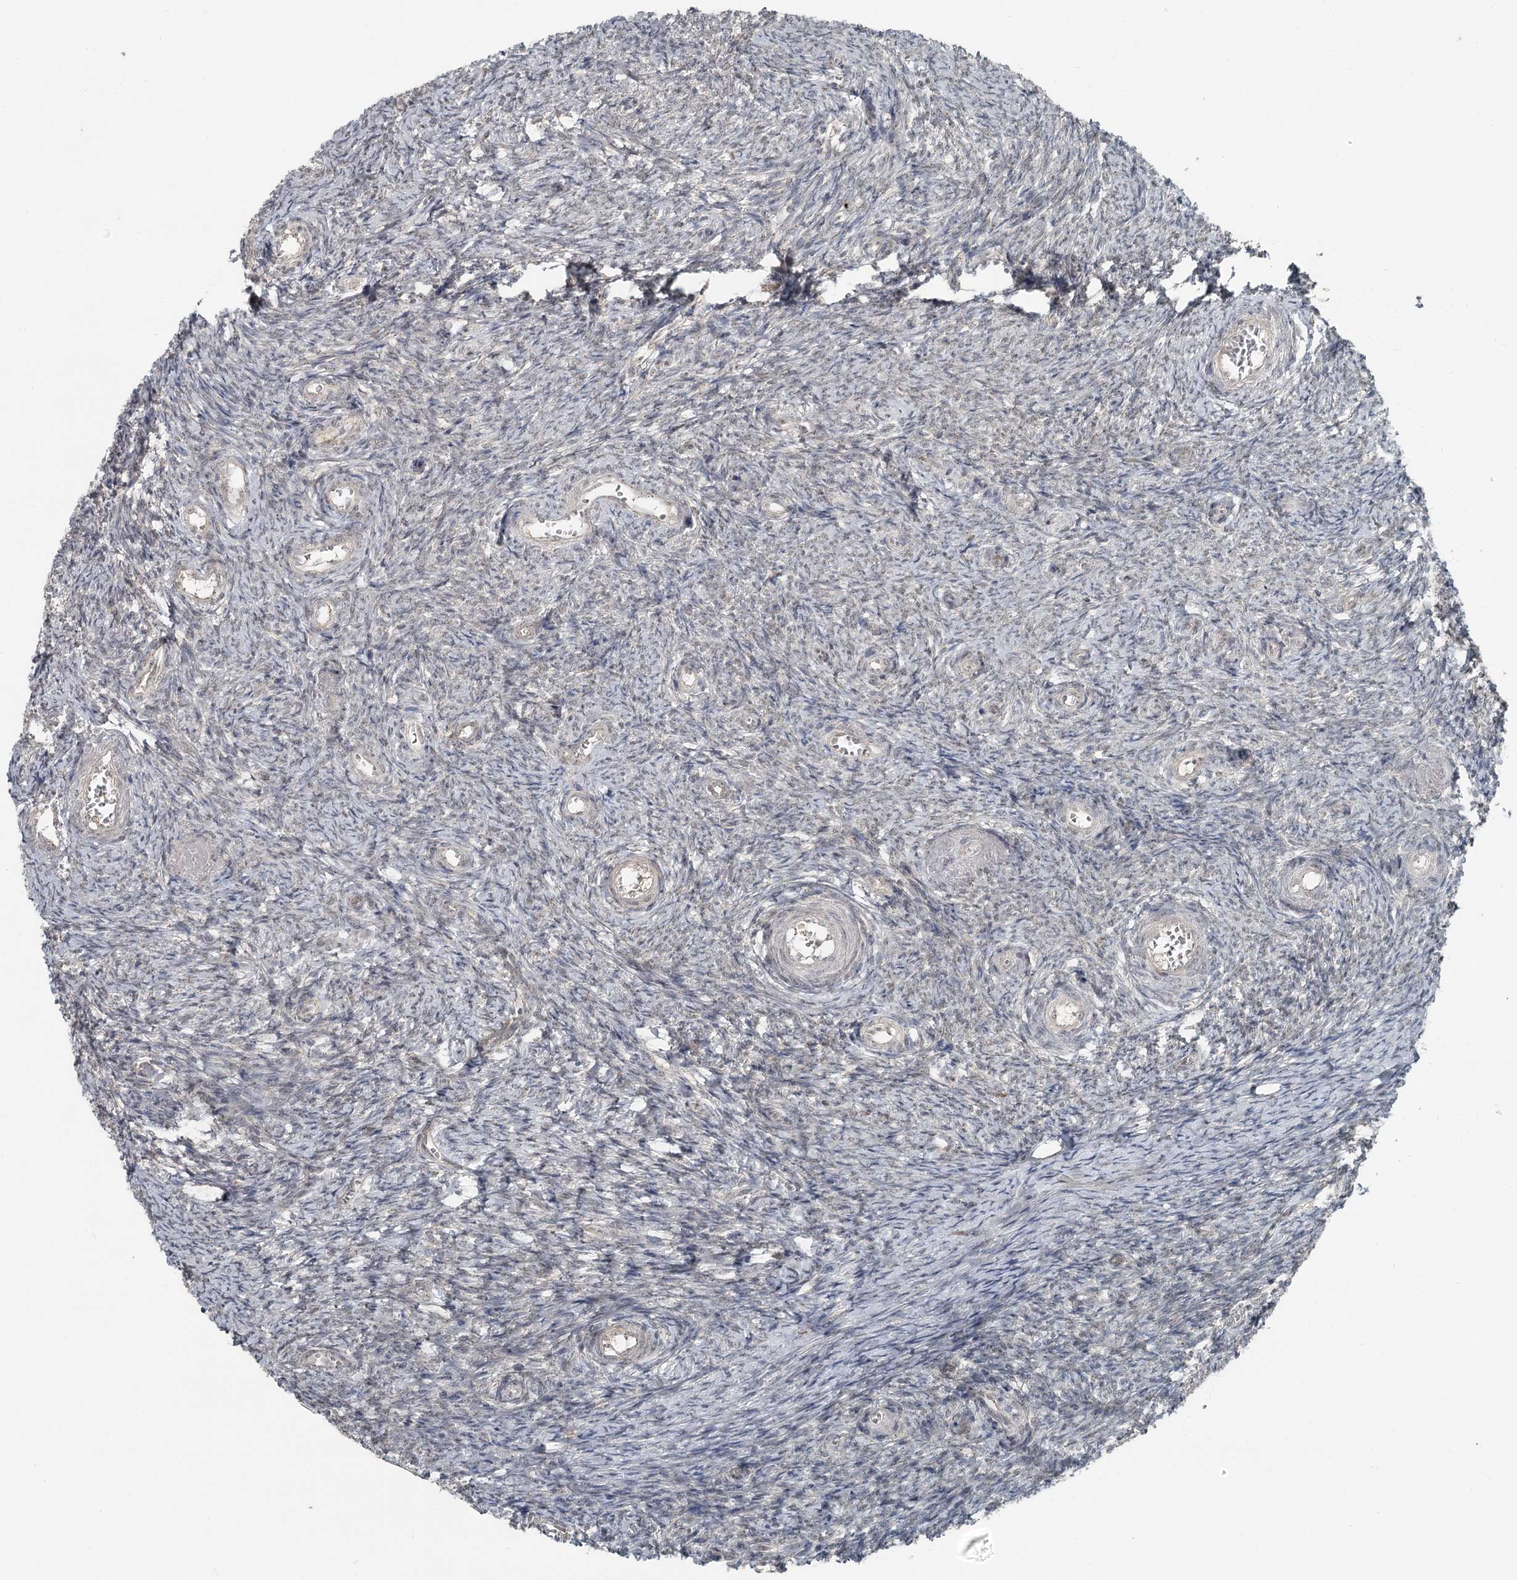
{"staining": {"intensity": "negative", "quantity": "none", "location": "none"}, "tissue": "ovary", "cell_type": "Ovarian stroma cells", "image_type": "normal", "snomed": [{"axis": "morphology", "description": "Normal tissue, NOS"}, {"axis": "topography", "description": "Ovary"}], "caption": "Photomicrograph shows no protein expression in ovarian stroma cells of benign ovary. (DAB (3,3'-diaminobenzidine) immunohistochemistry with hematoxylin counter stain).", "gene": "EXOSC1", "patient": {"sex": "female", "age": 44}}